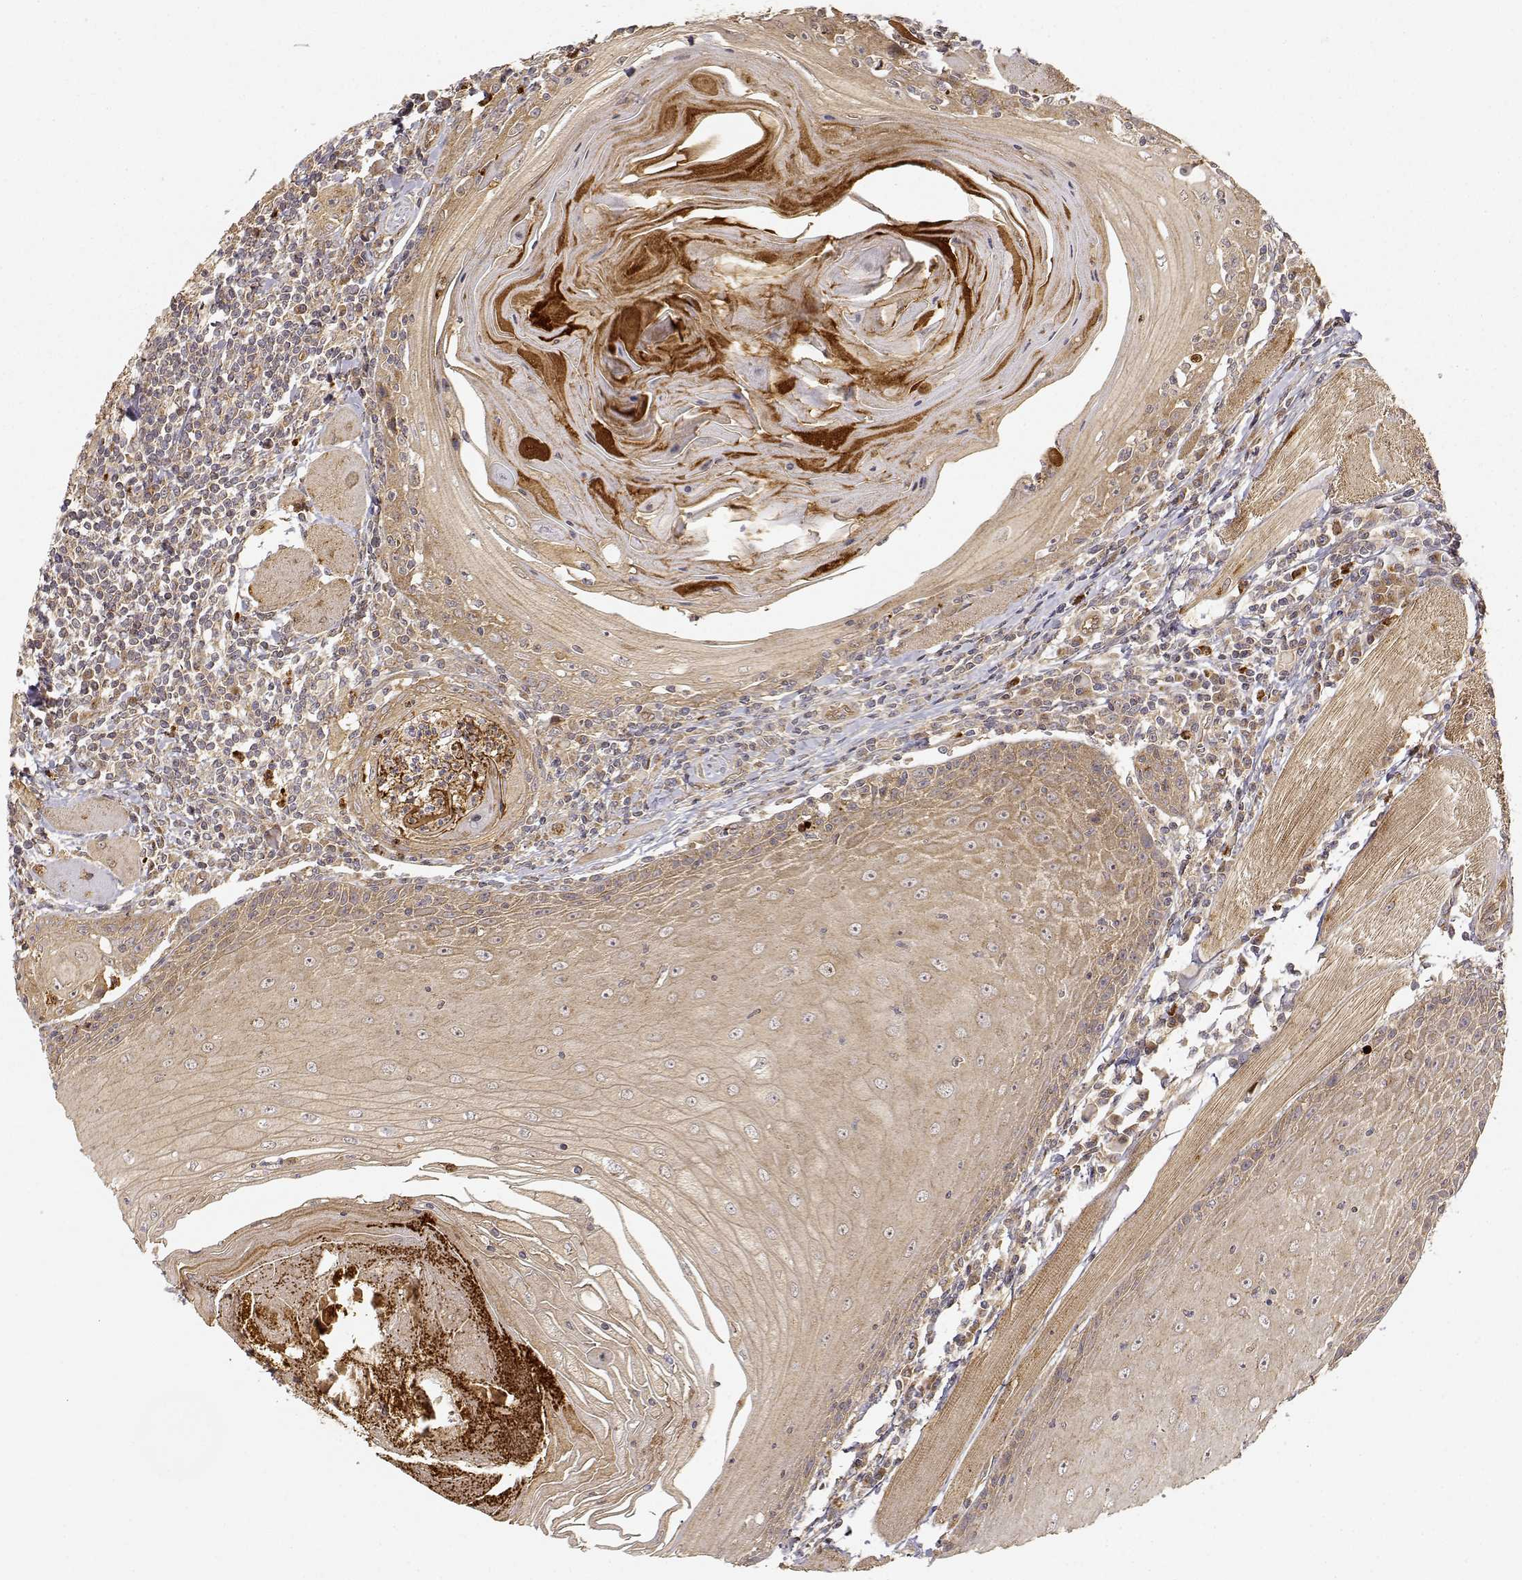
{"staining": {"intensity": "weak", "quantity": ">75%", "location": "cytoplasmic/membranous"}, "tissue": "head and neck cancer", "cell_type": "Tumor cells", "image_type": "cancer", "snomed": [{"axis": "morphology", "description": "Normal tissue, NOS"}, {"axis": "morphology", "description": "Squamous cell carcinoma, NOS"}, {"axis": "topography", "description": "Oral tissue"}, {"axis": "topography", "description": "Head-Neck"}], "caption": "Head and neck cancer stained with DAB IHC reveals low levels of weak cytoplasmic/membranous positivity in about >75% of tumor cells.", "gene": "CDK5RAP2", "patient": {"sex": "male", "age": 52}}